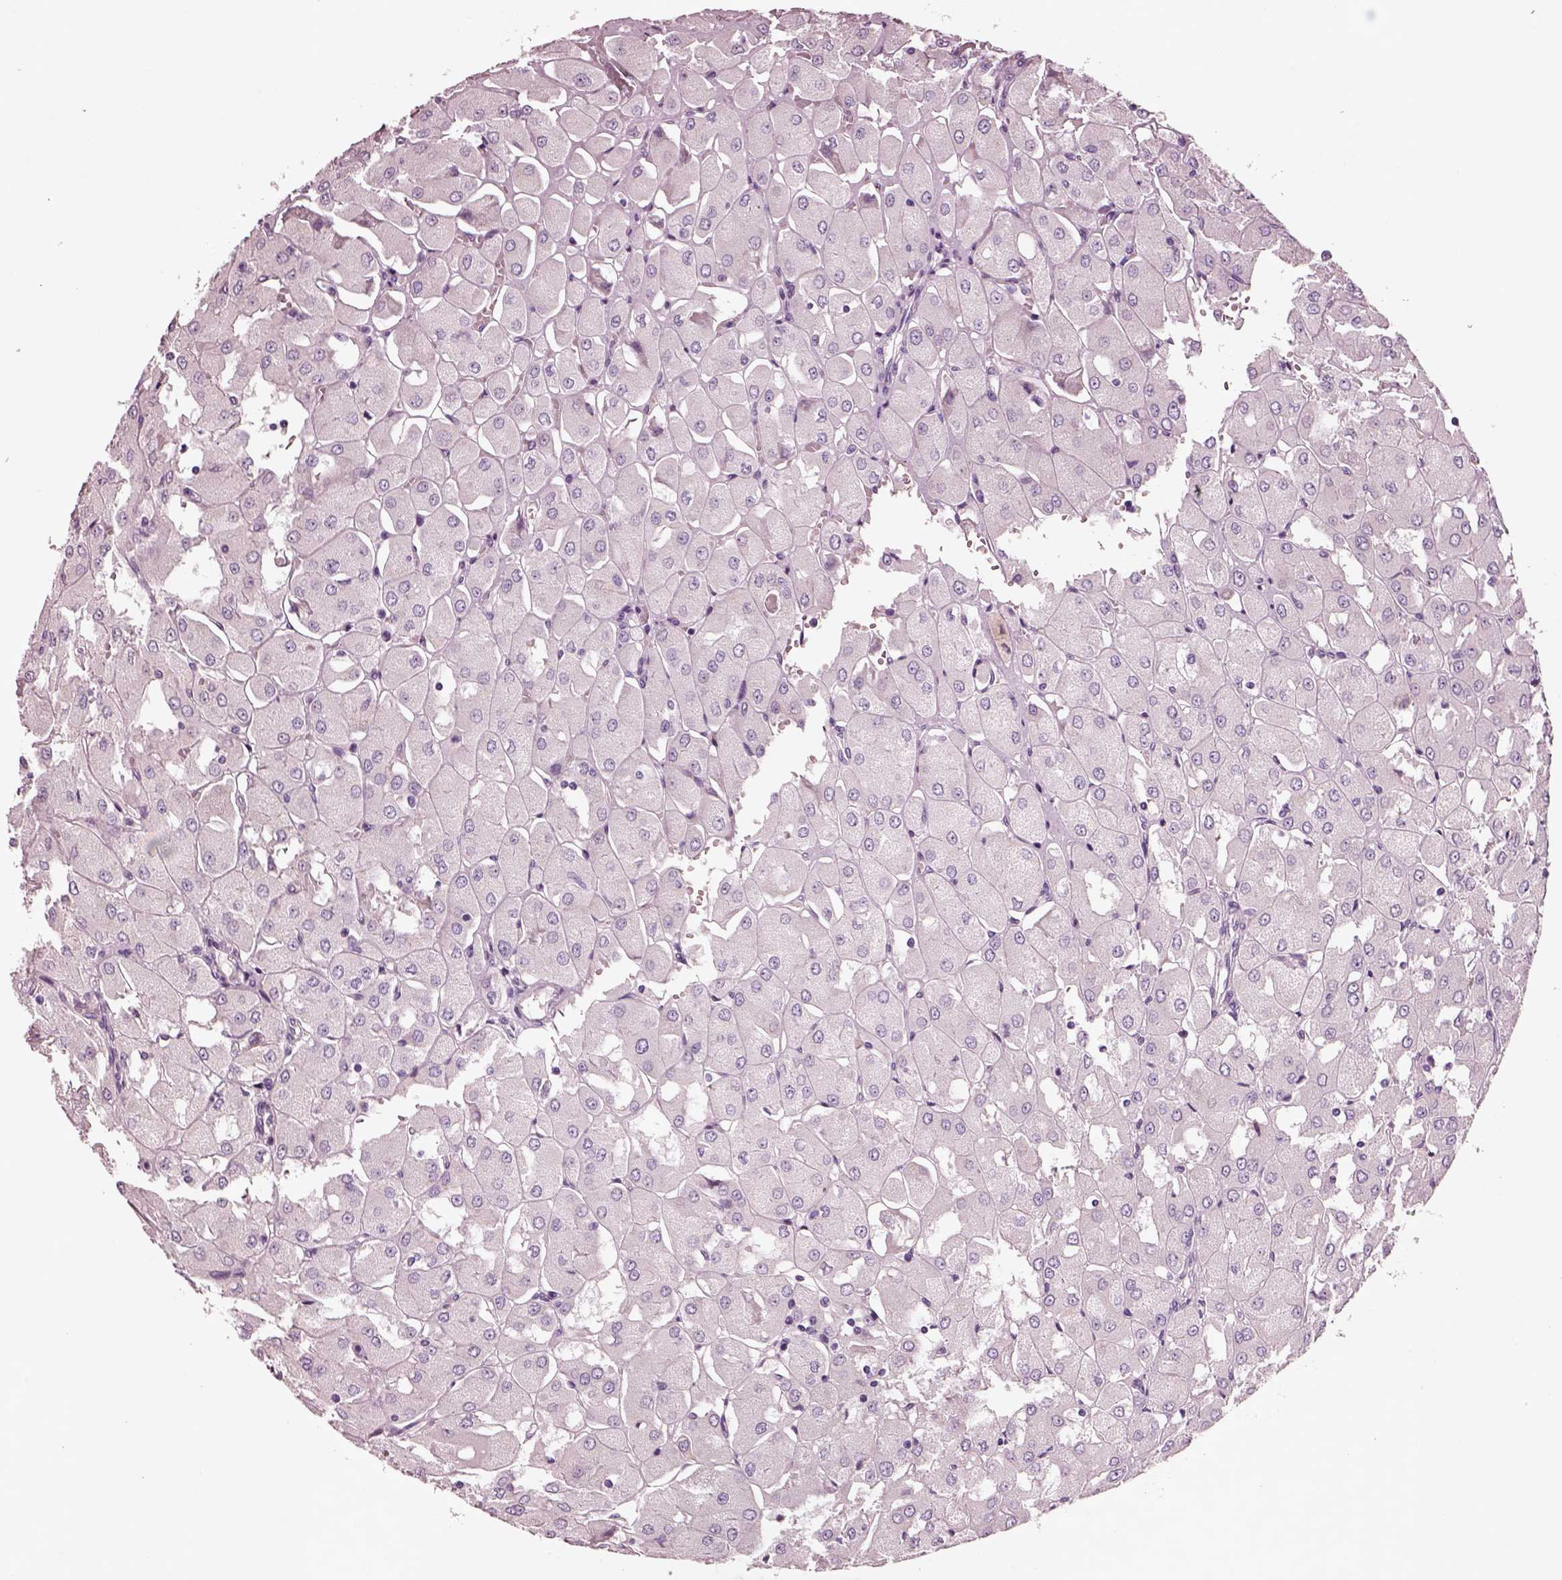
{"staining": {"intensity": "negative", "quantity": "none", "location": "none"}, "tissue": "renal cancer", "cell_type": "Tumor cells", "image_type": "cancer", "snomed": [{"axis": "morphology", "description": "Adenocarcinoma, NOS"}, {"axis": "topography", "description": "Kidney"}], "caption": "DAB immunohistochemical staining of renal adenocarcinoma demonstrates no significant expression in tumor cells.", "gene": "NMRK2", "patient": {"sex": "male", "age": 72}}